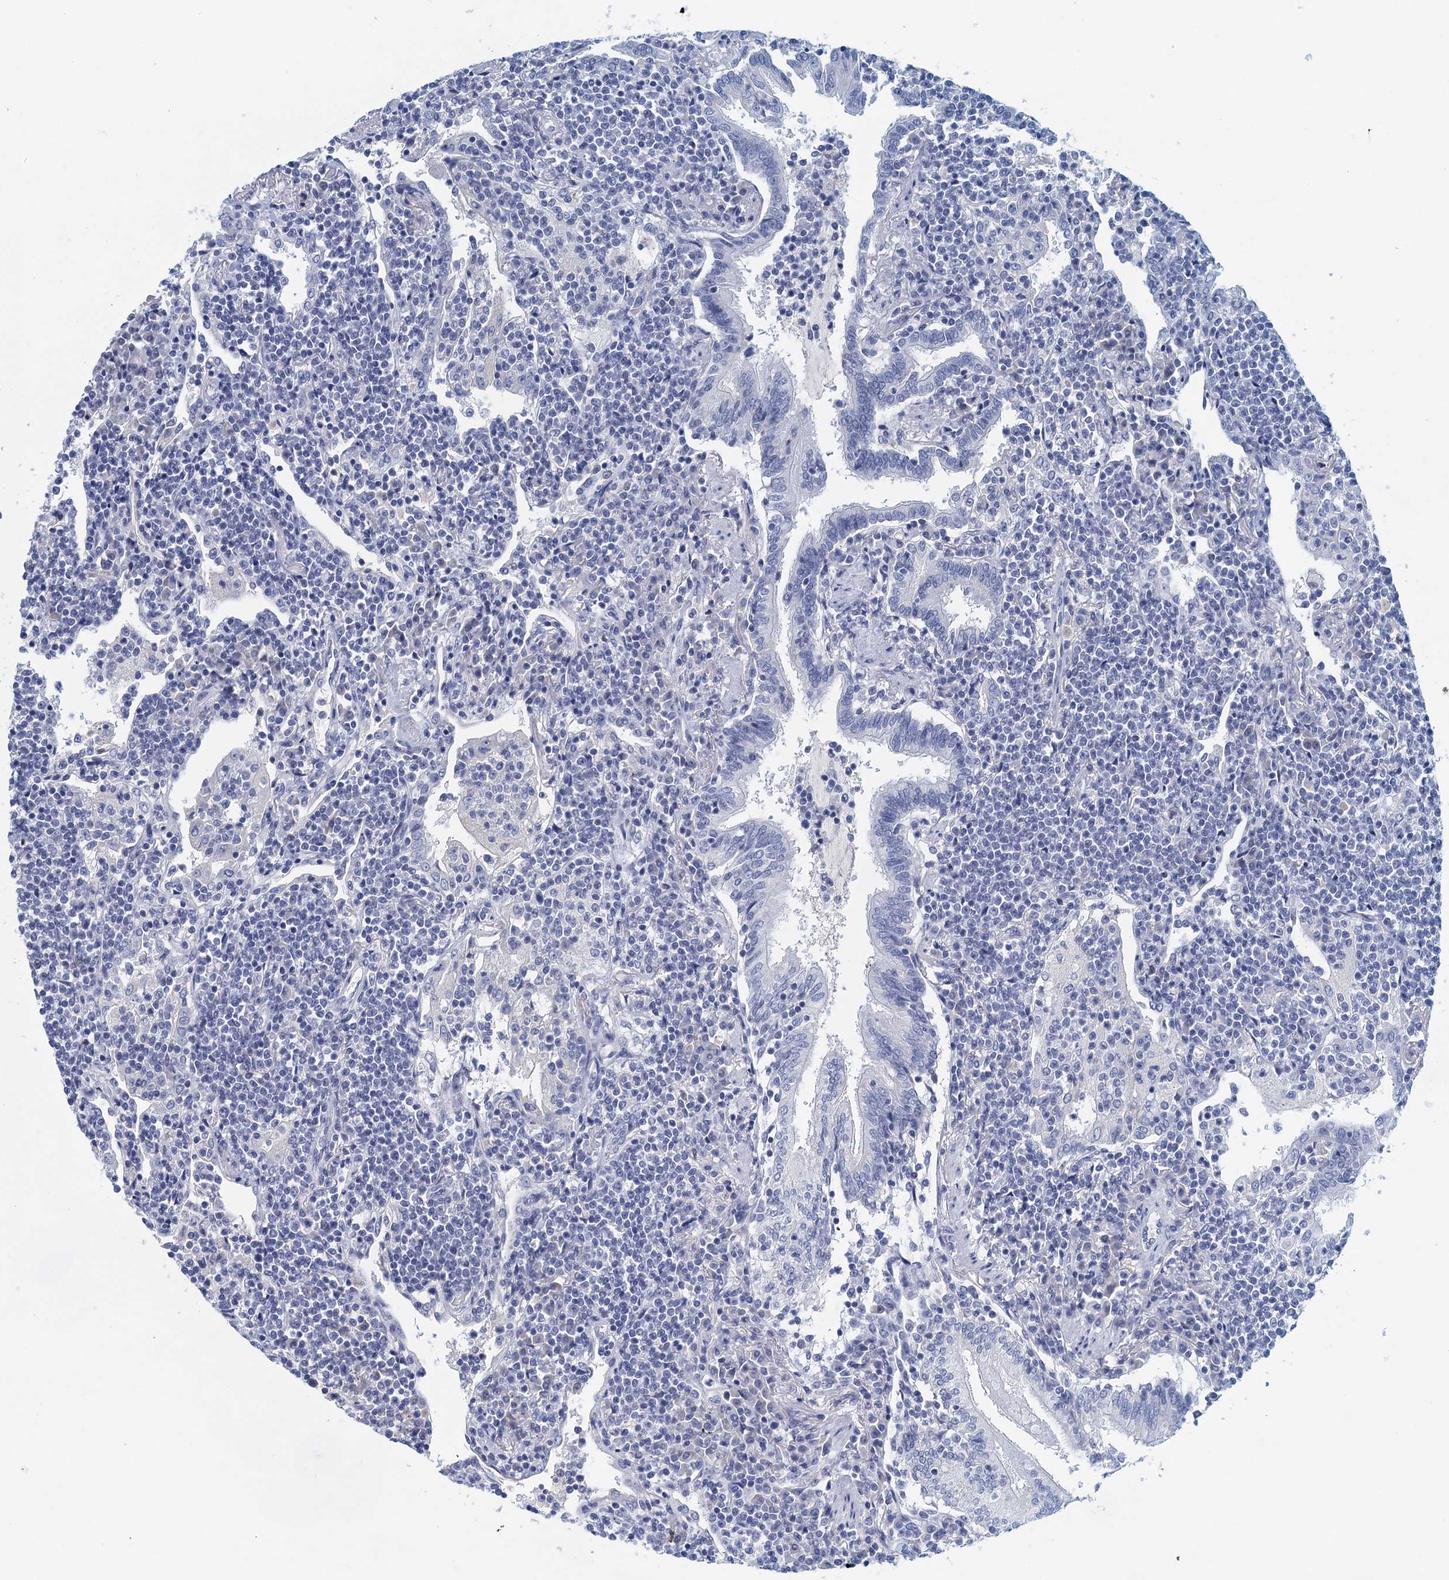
{"staining": {"intensity": "negative", "quantity": "none", "location": "none"}, "tissue": "lymphoma", "cell_type": "Tumor cells", "image_type": "cancer", "snomed": [{"axis": "morphology", "description": "Malignant lymphoma, non-Hodgkin's type, Low grade"}, {"axis": "topography", "description": "Lung"}], "caption": "A high-resolution image shows IHC staining of low-grade malignant lymphoma, non-Hodgkin's type, which shows no significant staining in tumor cells.", "gene": "CYP51A1", "patient": {"sex": "female", "age": 71}}